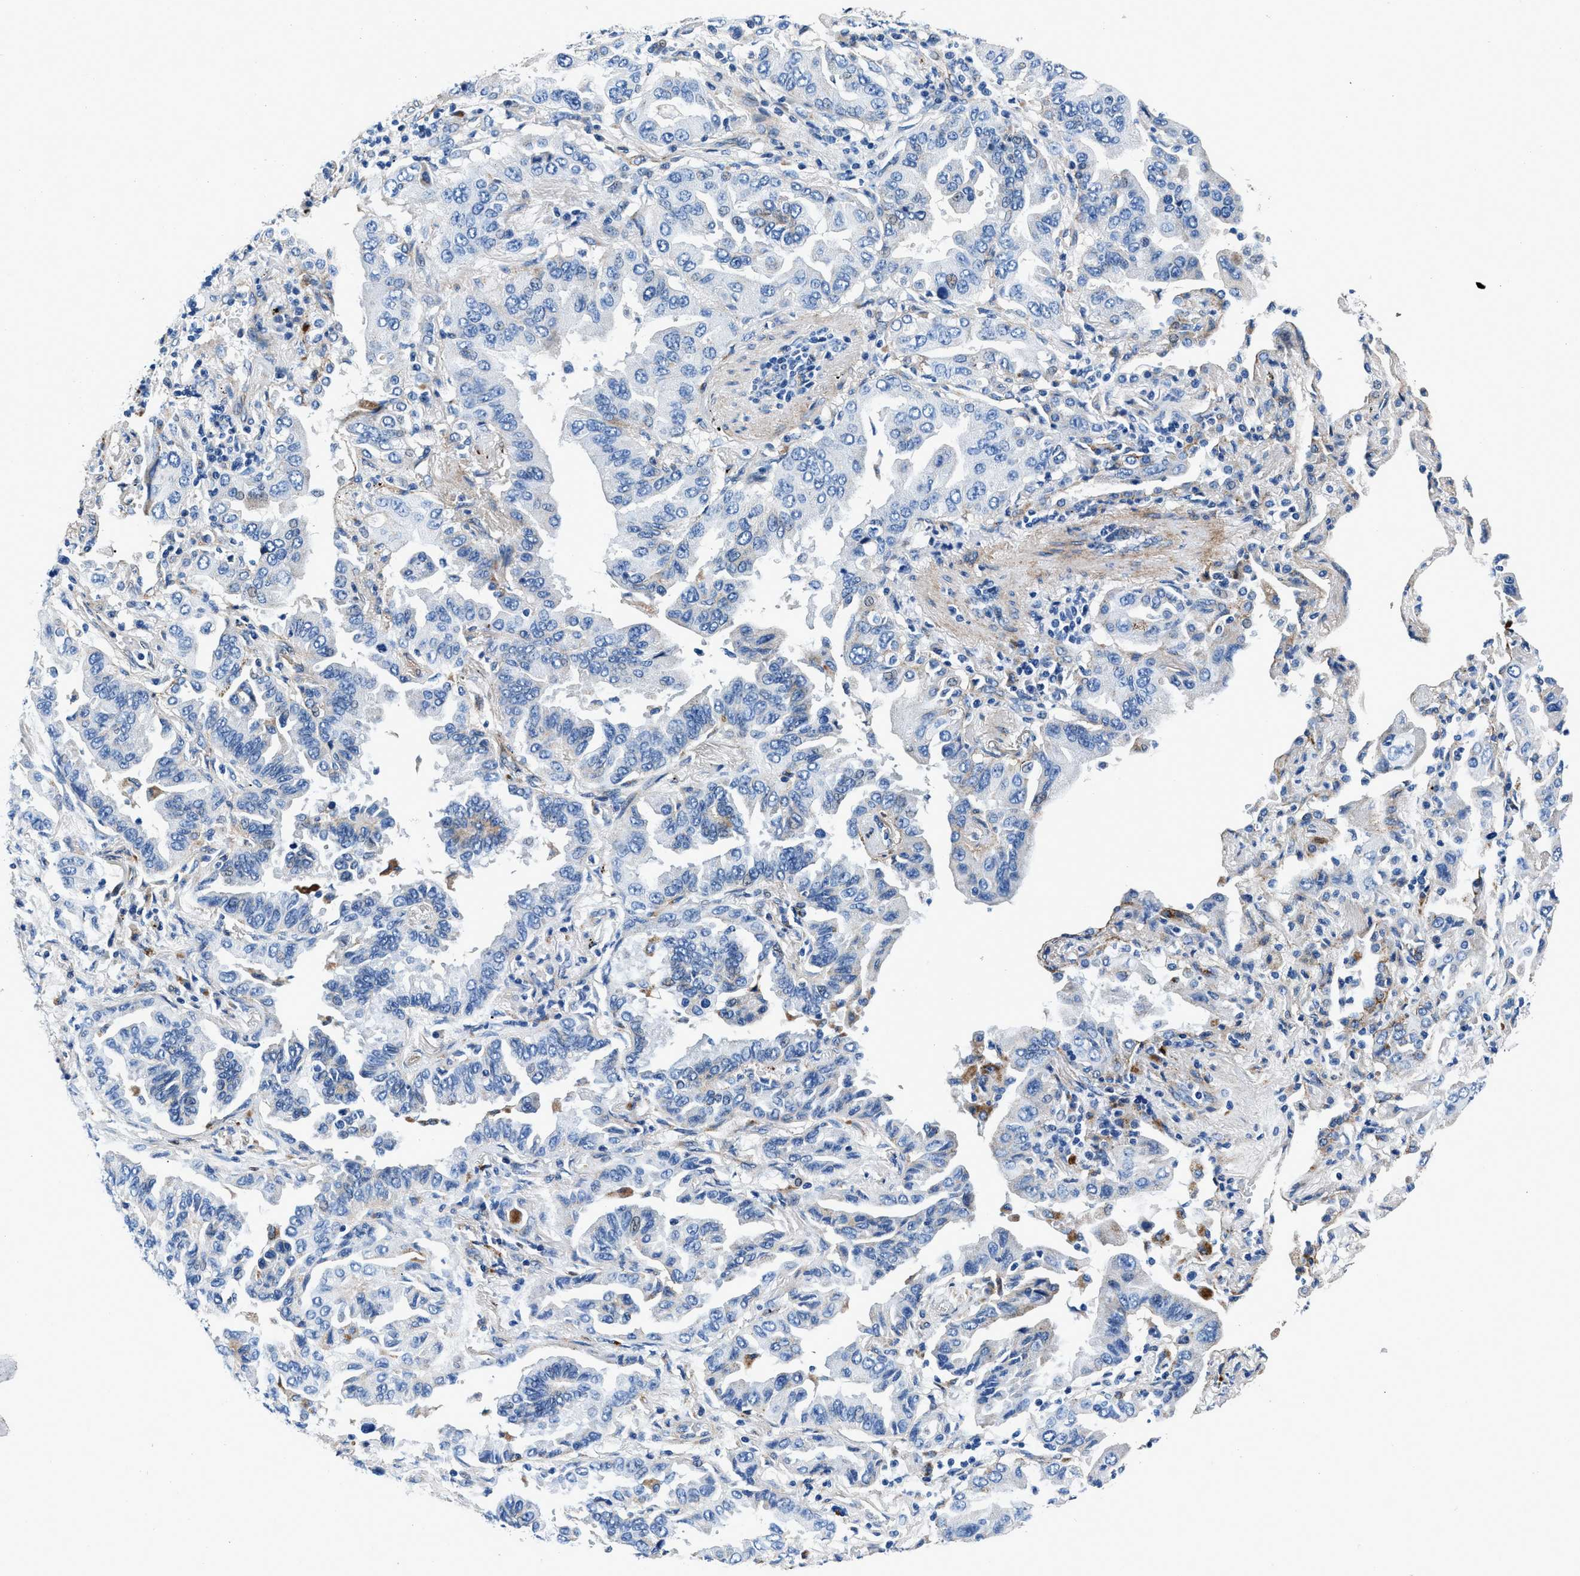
{"staining": {"intensity": "negative", "quantity": "none", "location": "none"}, "tissue": "lung cancer", "cell_type": "Tumor cells", "image_type": "cancer", "snomed": [{"axis": "morphology", "description": "Adenocarcinoma, NOS"}, {"axis": "topography", "description": "Lung"}], "caption": "High magnification brightfield microscopy of lung adenocarcinoma stained with DAB (3,3'-diaminobenzidine) (brown) and counterstained with hematoxylin (blue): tumor cells show no significant positivity. (Brightfield microscopy of DAB immunohistochemistry (IHC) at high magnification).", "gene": "DAG1", "patient": {"sex": "female", "age": 65}}